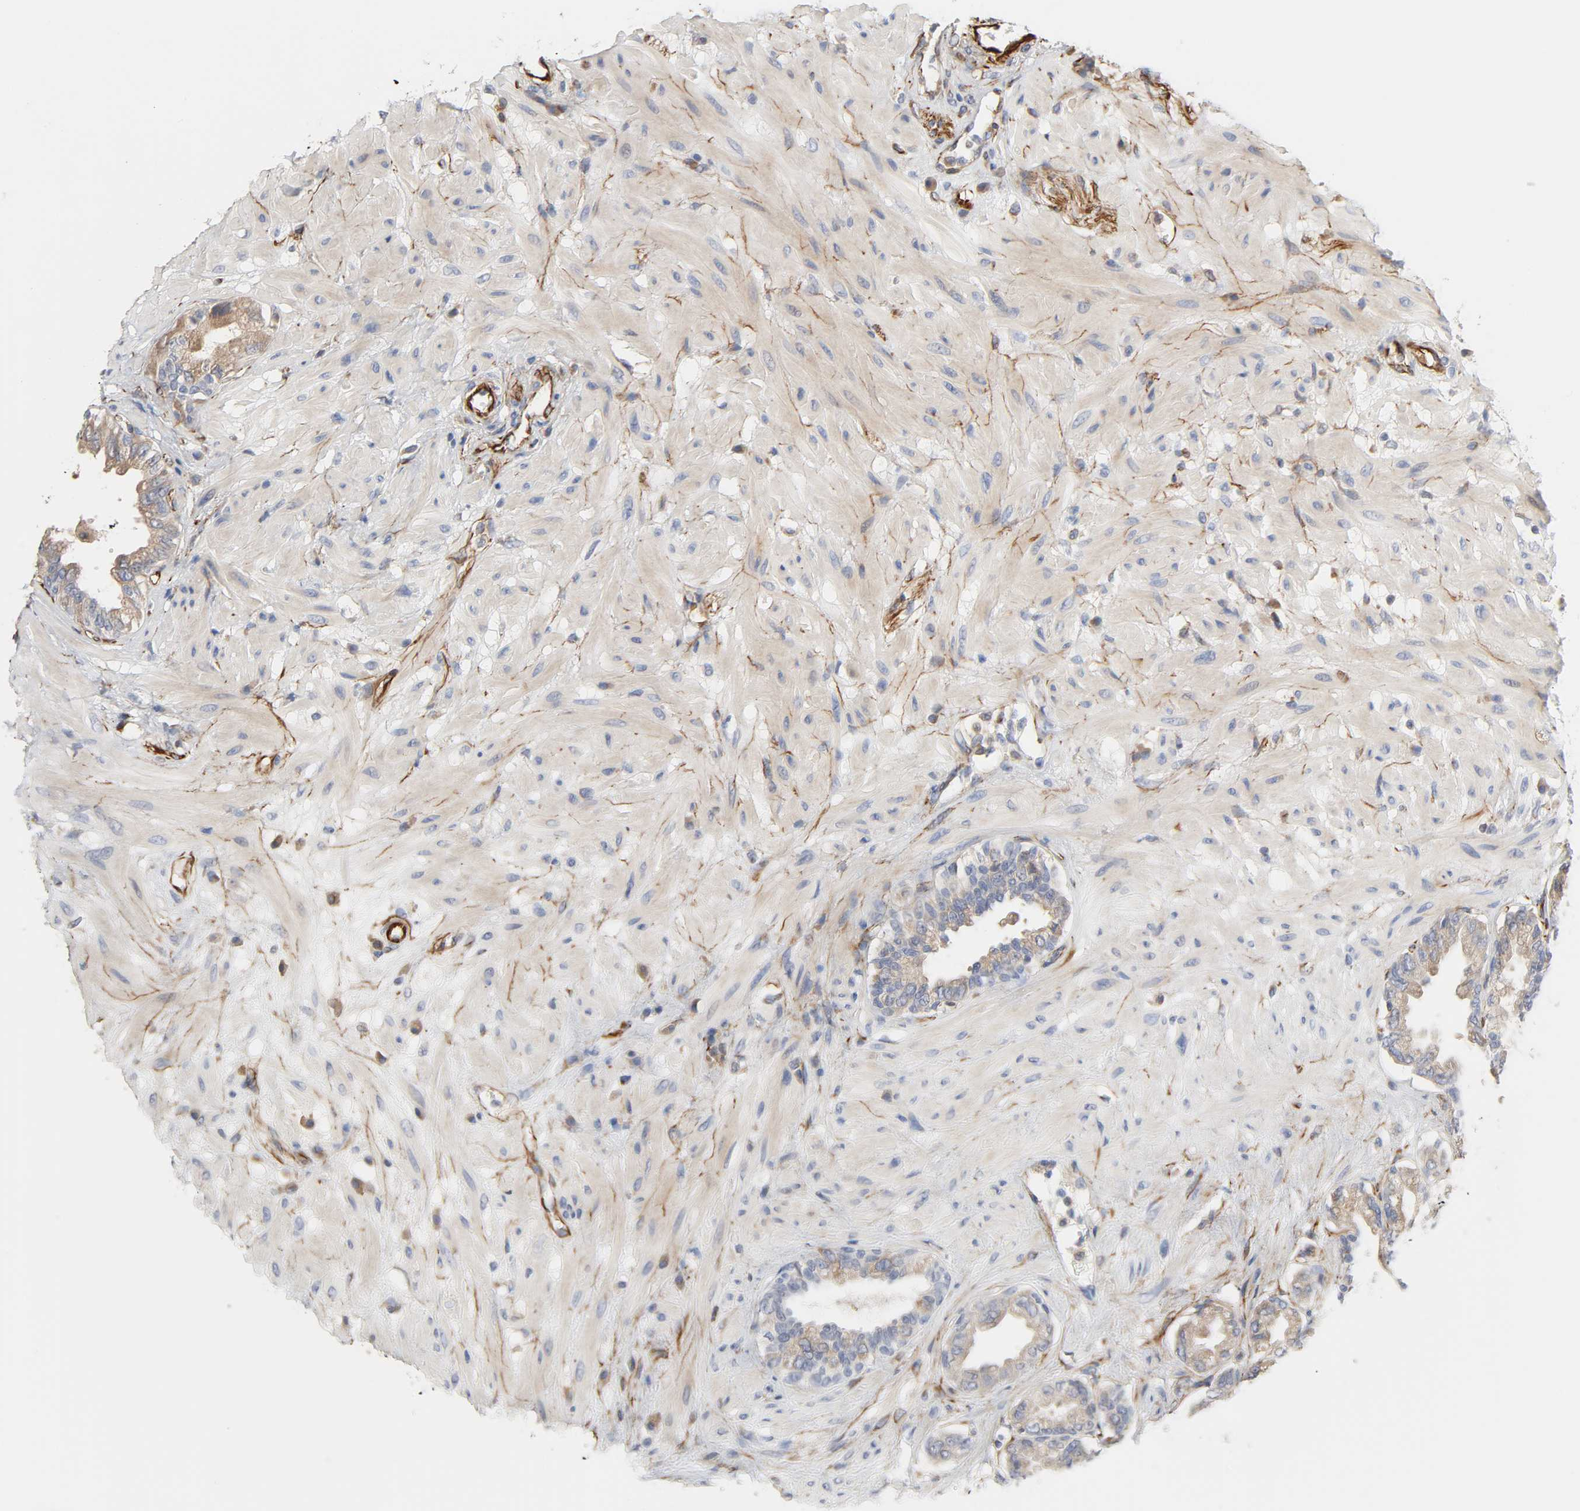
{"staining": {"intensity": "moderate", "quantity": ">75%", "location": "cytoplasmic/membranous"}, "tissue": "seminal vesicle", "cell_type": "Glandular cells", "image_type": "normal", "snomed": [{"axis": "morphology", "description": "Normal tissue, NOS"}, {"axis": "topography", "description": "Seminal veicle"}], "caption": "This micrograph reveals IHC staining of unremarkable human seminal vesicle, with medium moderate cytoplasmic/membranous positivity in approximately >75% of glandular cells.", "gene": "FAM118A", "patient": {"sex": "male", "age": 61}}